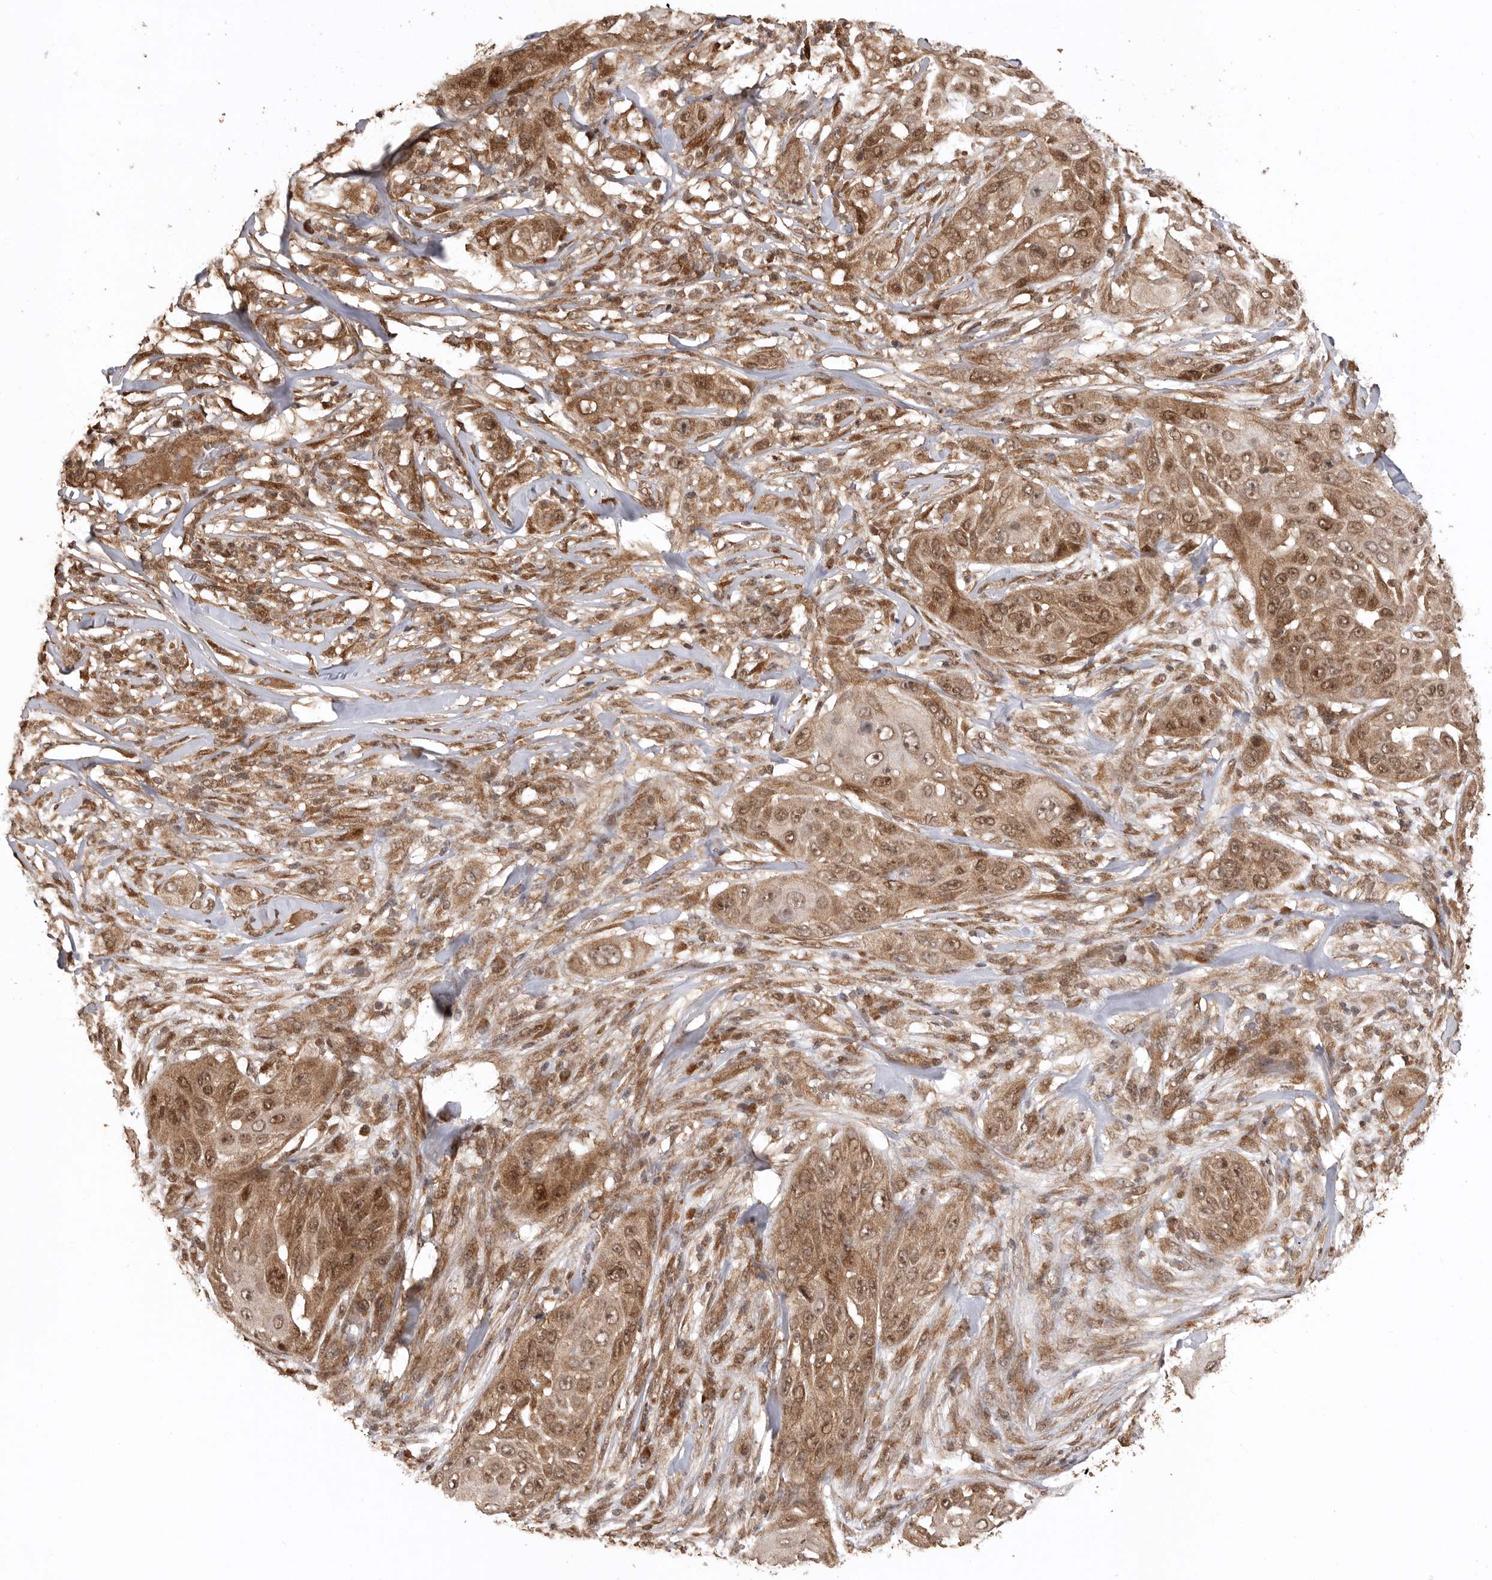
{"staining": {"intensity": "moderate", "quantity": ">75%", "location": "cytoplasmic/membranous,nuclear"}, "tissue": "skin cancer", "cell_type": "Tumor cells", "image_type": "cancer", "snomed": [{"axis": "morphology", "description": "Squamous cell carcinoma, NOS"}, {"axis": "topography", "description": "Skin"}], "caption": "DAB immunohistochemical staining of human squamous cell carcinoma (skin) demonstrates moderate cytoplasmic/membranous and nuclear protein expression in about >75% of tumor cells. The protein of interest is shown in brown color, while the nuclei are stained blue.", "gene": "BOC", "patient": {"sex": "female", "age": 44}}